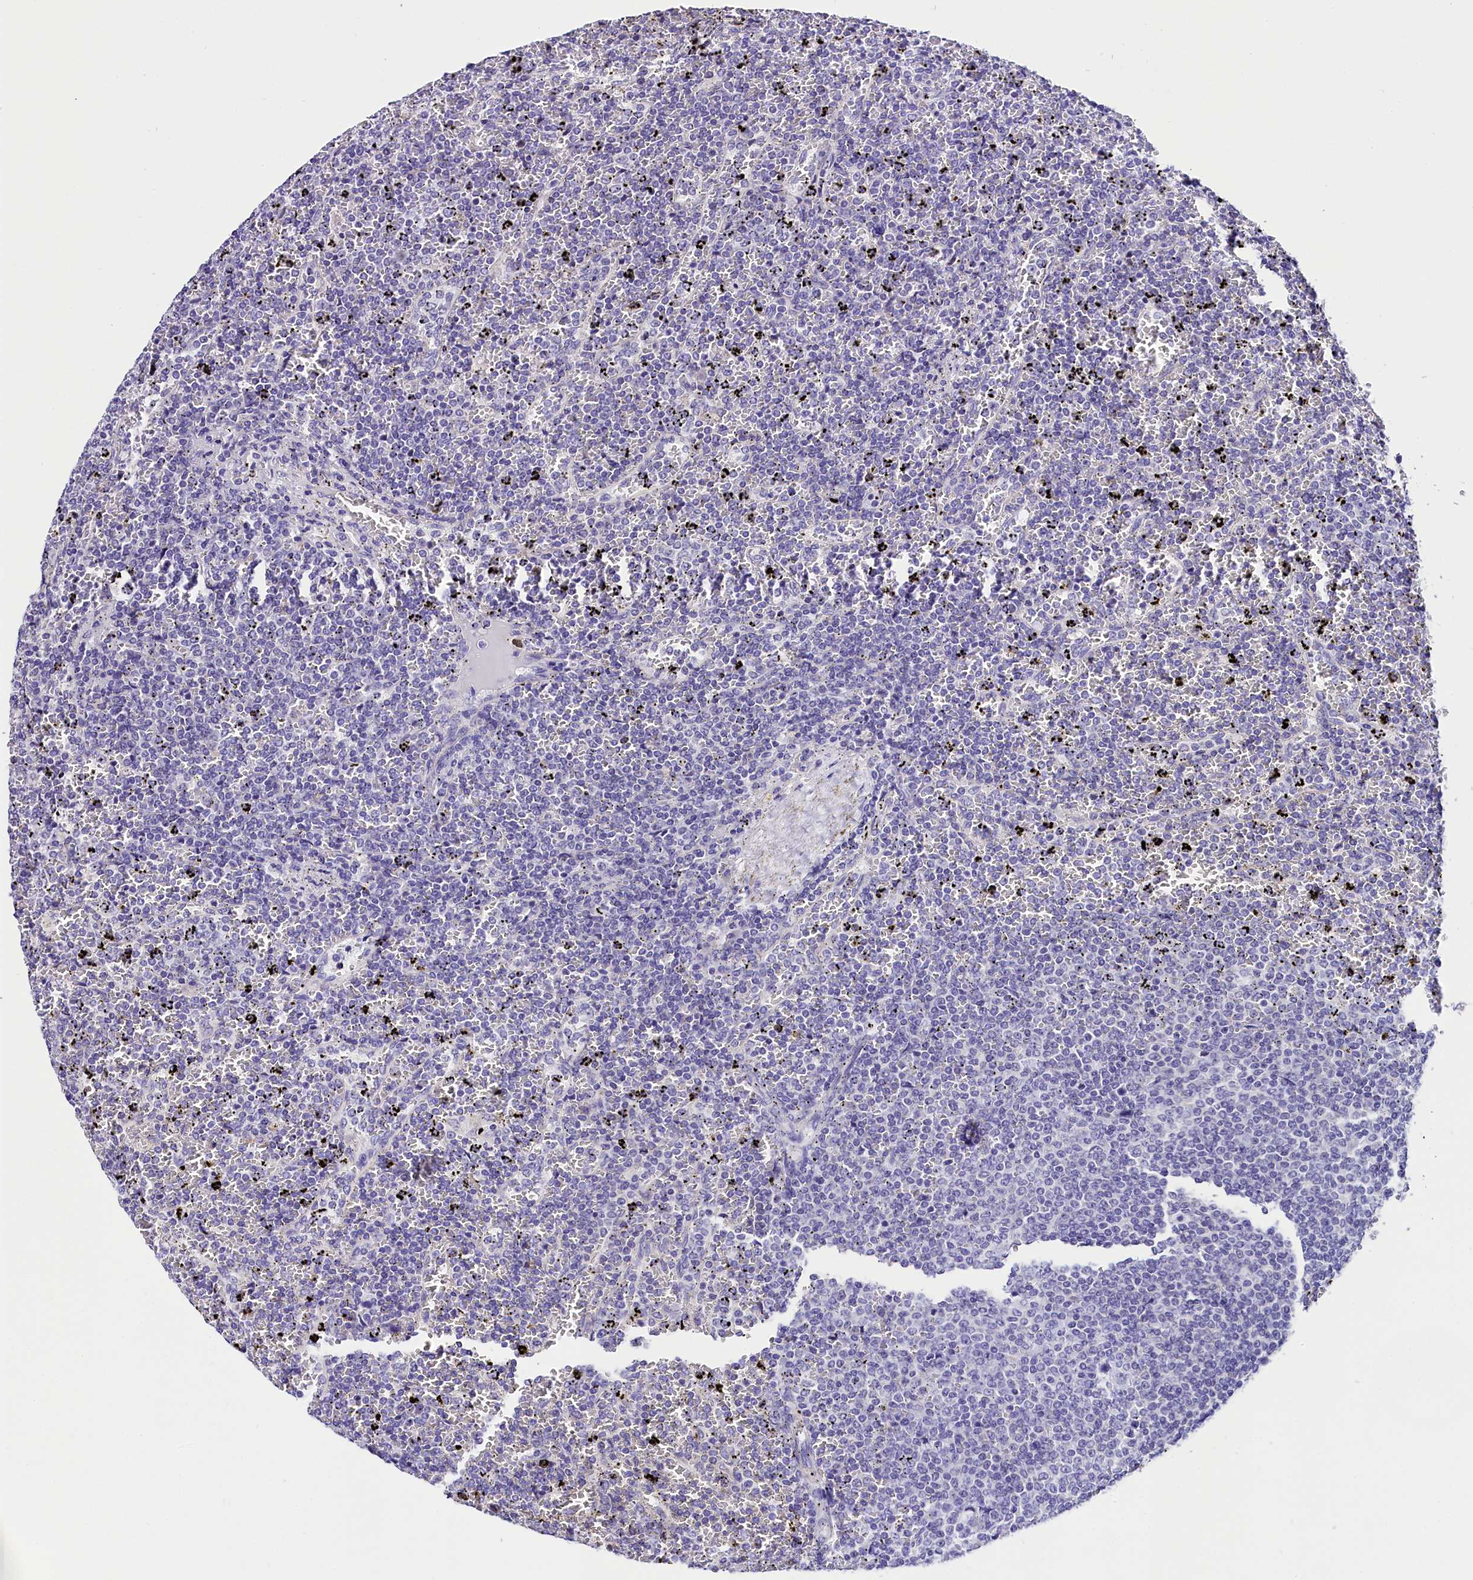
{"staining": {"intensity": "negative", "quantity": "none", "location": "none"}, "tissue": "lymphoma", "cell_type": "Tumor cells", "image_type": "cancer", "snomed": [{"axis": "morphology", "description": "Malignant lymphoma, non-Hodgkin's type, Low grade"}, {"axis": "topography", "description": "Spleen"}], "caption": "Immunohistochemical staining of lymphoma displays no significant expression in tumor cells.", "gene": "ACAA2", "patient": {"sex": "female", "age": 77}}